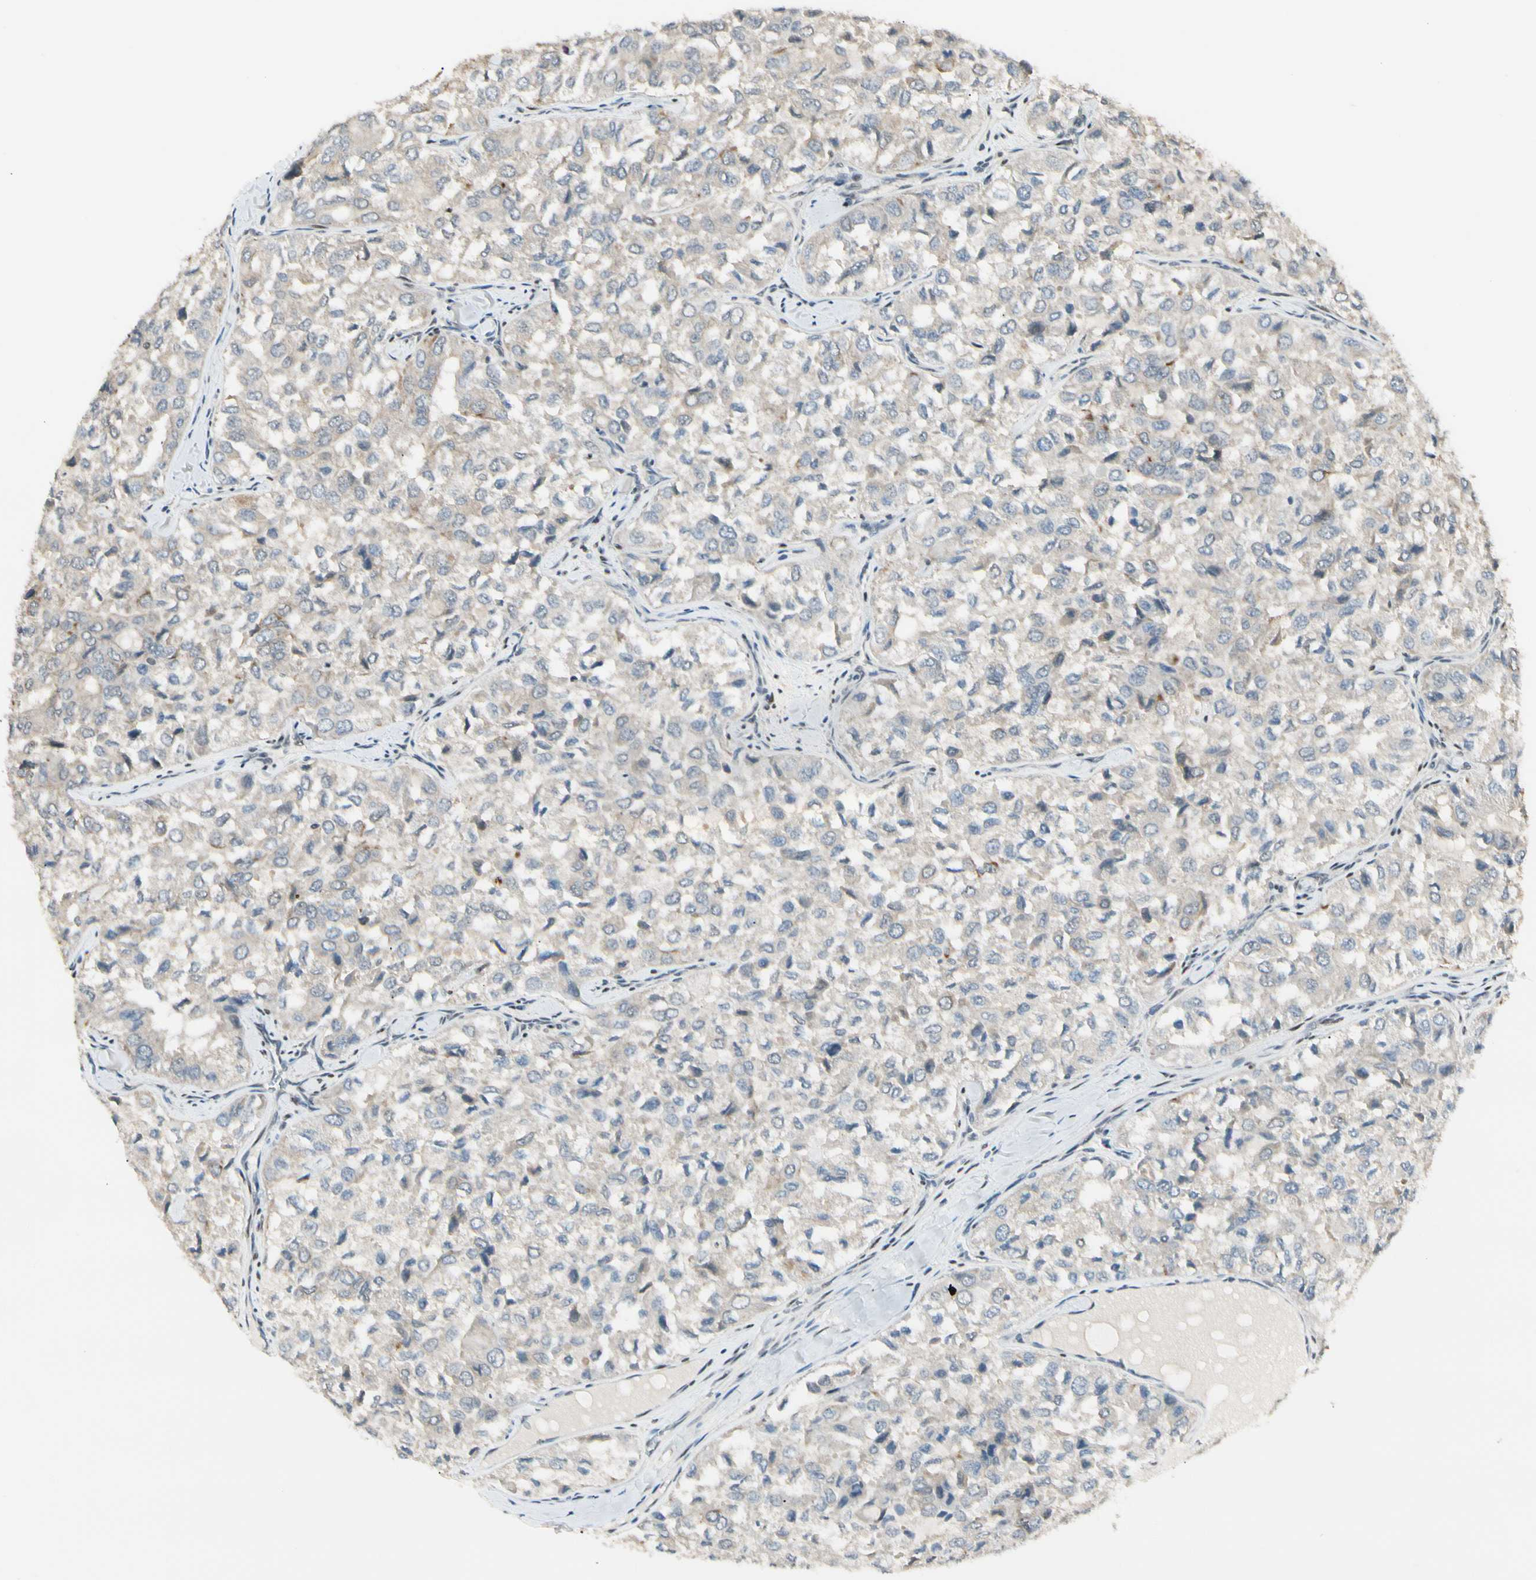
{"staining": {"intensity": "weak", "quantity": ">75%", "location": "cytoplasmic/membranous"}, "tissue": "thyroid cancer", "cell_type": "Tumor cells", "image_type": "cancer", "snomed": [{"axis": "morphology", "description": "Follicular adenoma carcinoma, NOS"}, {"axis": "topography", "description": "Thyroid gland"}], "caption": "Immunohistochemistry (DAB (3,3'-diaminobenzidine)) staining of human thyroid cancer (follicular adenoma carcinoma) shows weak cytoplasmic/membranous protein positivity in about >75% of tumor cells.", "gene": "ATXN1", "patient": {"sex": "male", "age": 75}}